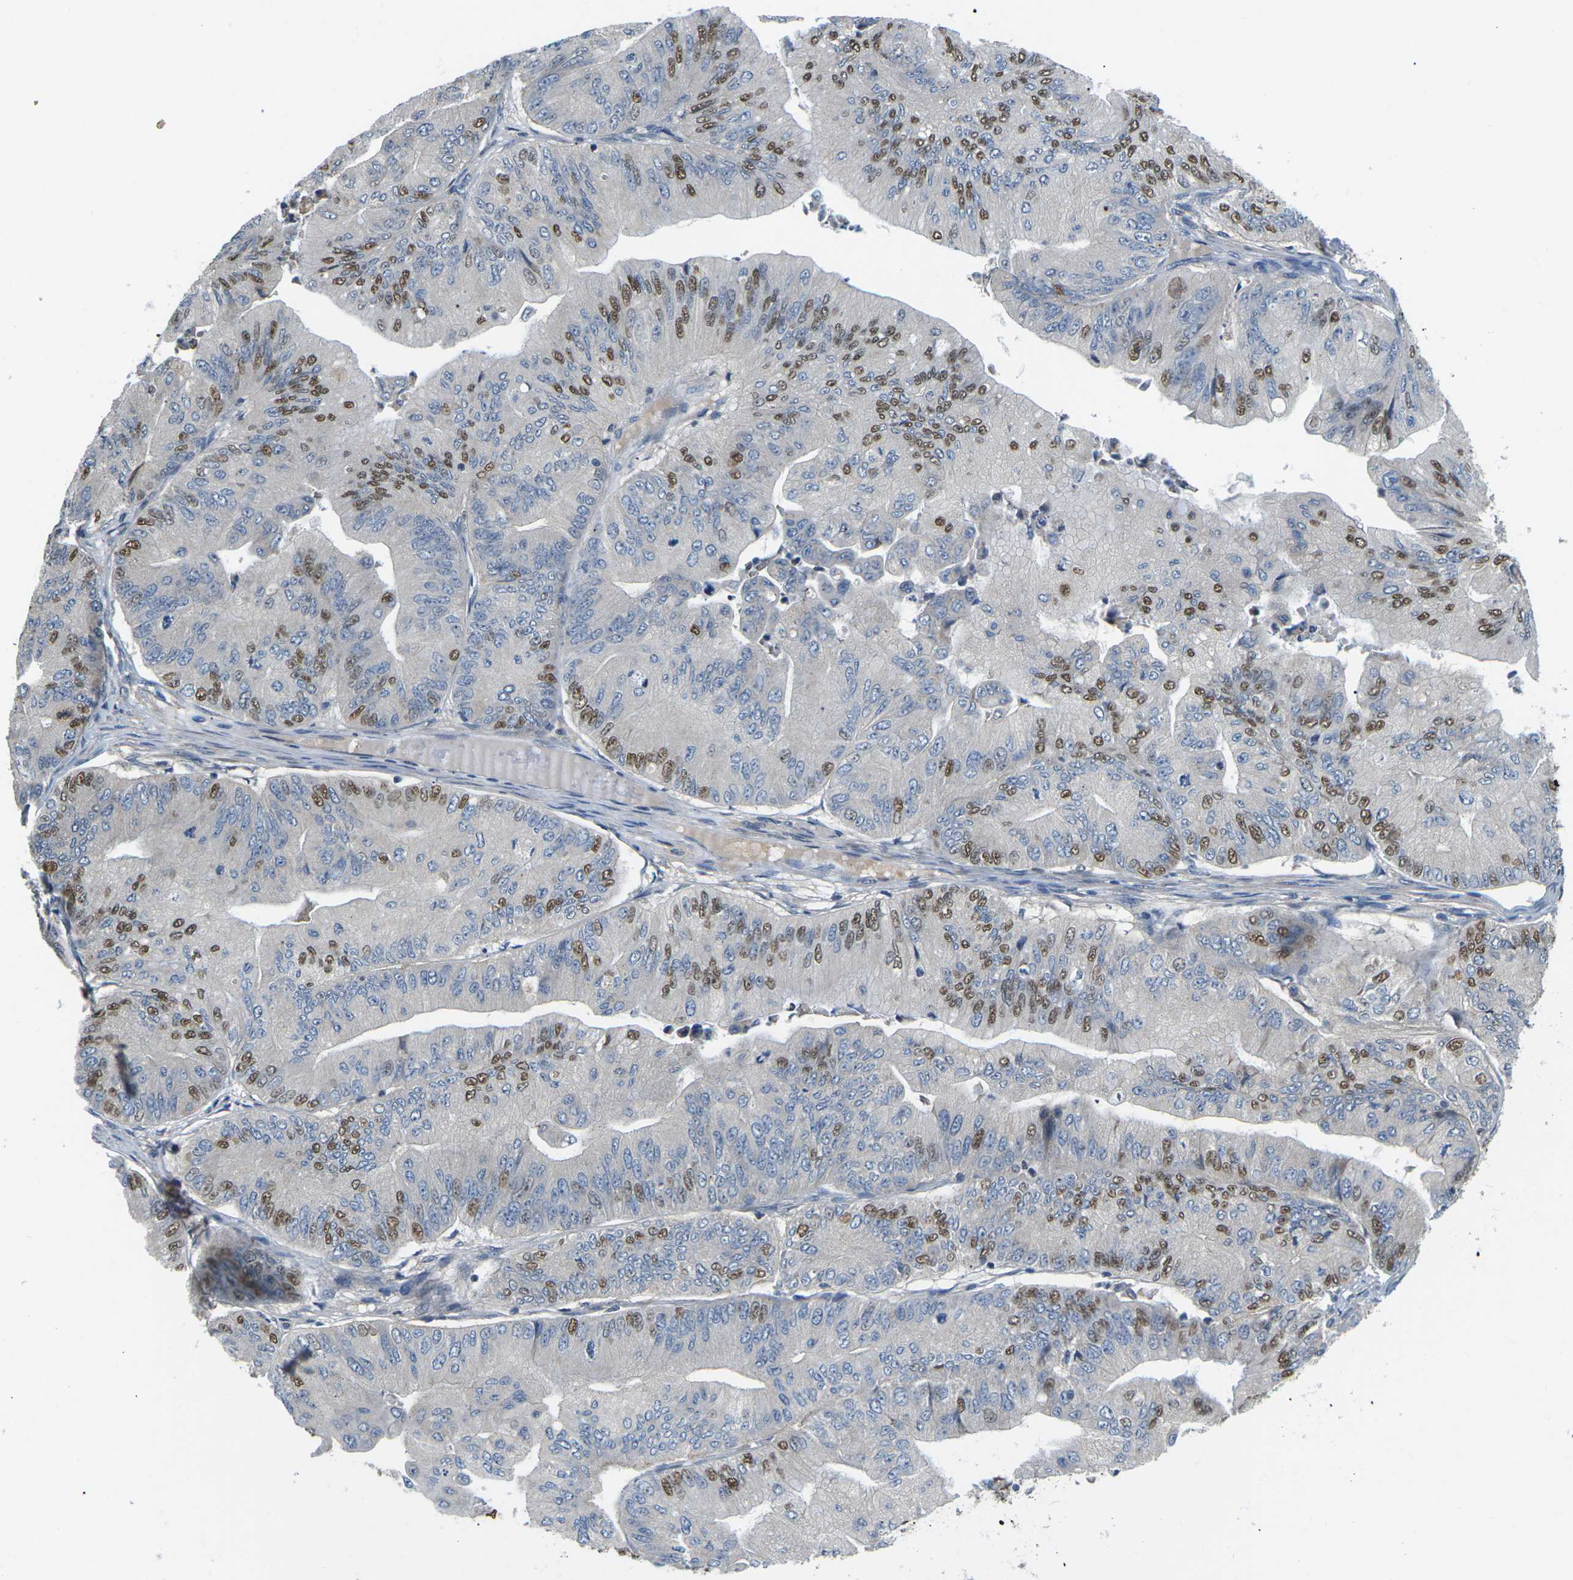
{"staining": {"intensity": "moderate", "quantity": "25%-75%", "location": "nuclear"}, "tissue": "ovarian cancer", "cell_type": "Tumor cells", "image_type": "cancer", "snomed": [{"axis": "morphology", "description": "Cystadenocarcinoma, mucinous, NOS"}, {"axis": "topography", "description": "Ovary"}], "caption": "Protein staining reveals moderate nuclear positivity in about 25%-75% of tumor cells in ovarian cancer.", "gene": "ERBB4", "patient": {"sex": "female", "age": 61}}